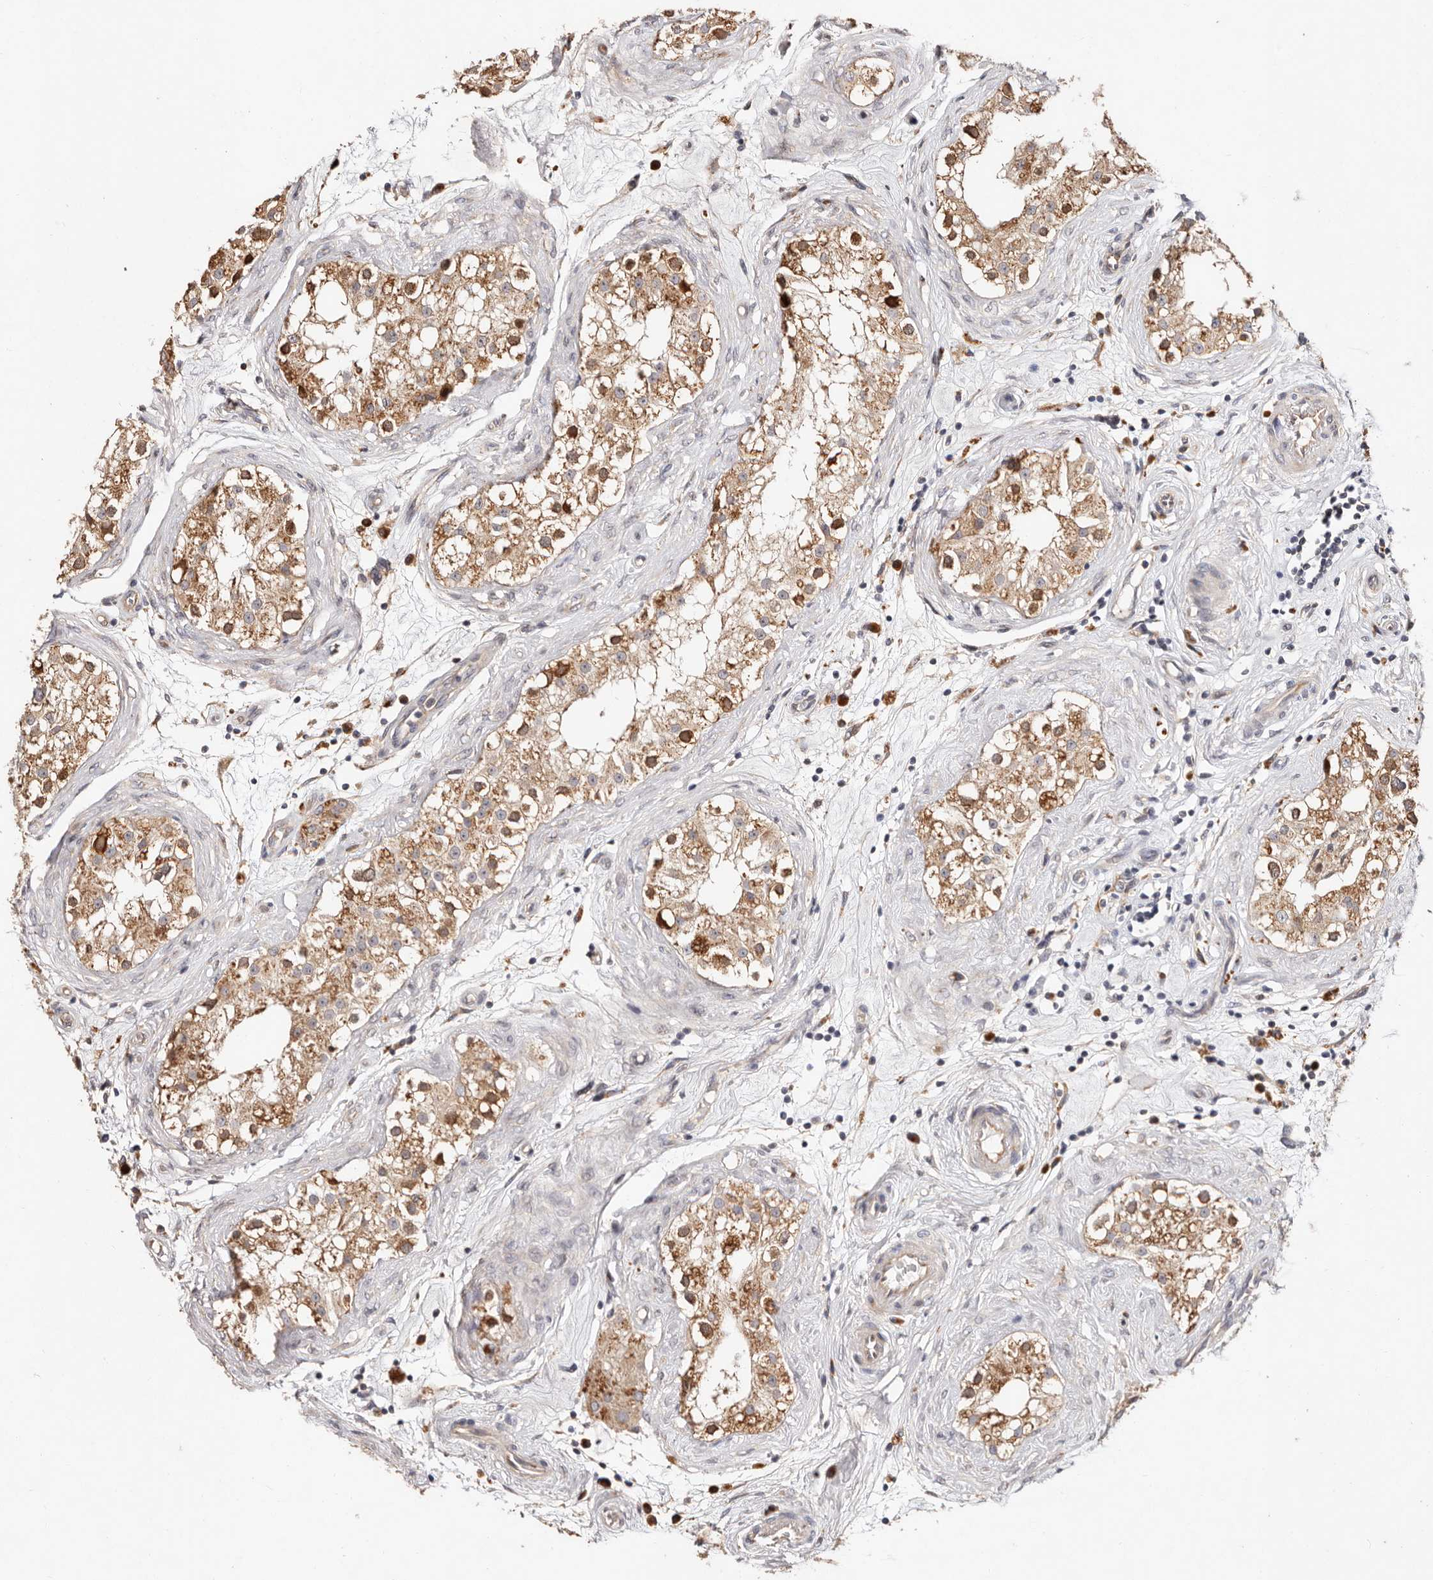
{"staining": {"intensity": "moderate", "quantity": ">75%", "location": "cytoplasmic/membranous"}, "tissue": "testis", "cell_type": "Cells in seminiferous ducts", "image_type": "normal", "snomed": [{"axis": "morphology", "description": "Normal tissue, NOS"}, {"axis": "topography", "description": "Testis"}], "caption": "Immunohistochemistry photomicrograph of benign testis: testis stained using immunohistochemistry displays medium levels of moderate protein expression localized specifically in the cytoplasmic/membranous of cells in seminiferous ducts, appearing as a cytoplasmic/membranous brown color.", "gene": "USP33", "patient": {"sex": "male", "age": 84}}